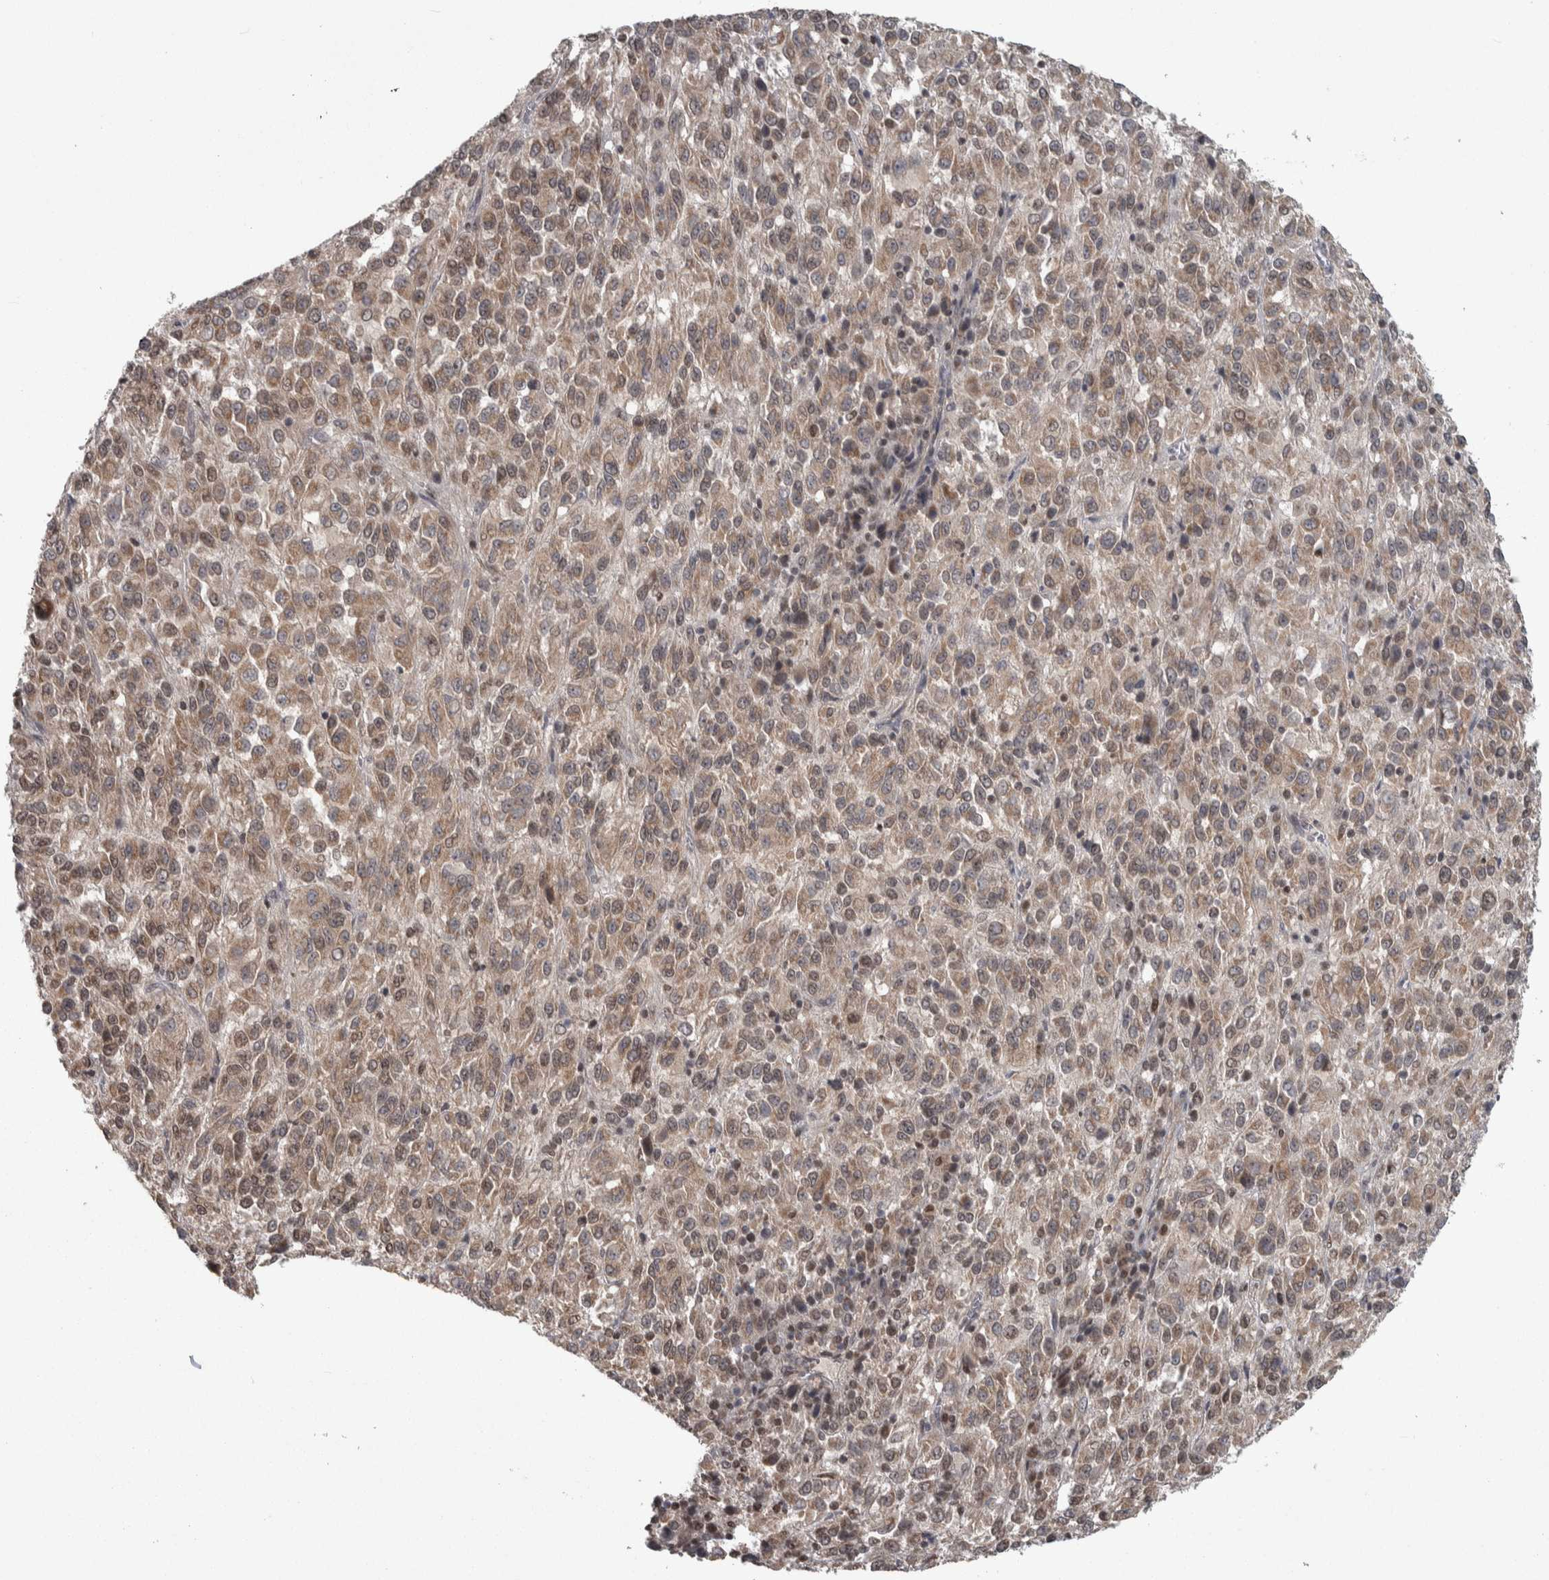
{"staining": {"intensity": "weak", "quantity": ">75%", "location": "cytoplasmic/membranous"}, "tissue": "melanoma", "cell_type": "Tumor cells", "image_type": "cancer", "snomed": [{"axis": "morphology", "description": "Malignant melanoma, Metastatic site"}, {"axis": "topography", "description": "Lung"}], "caption": "Melanoma stained with DAB immunohistochemistry reveals low levels of weak cytoplasmic/membranous expression in about >75% of tumor cells.", "gene": "CWC27", "patient": {"sex": "male", "age": 64}}